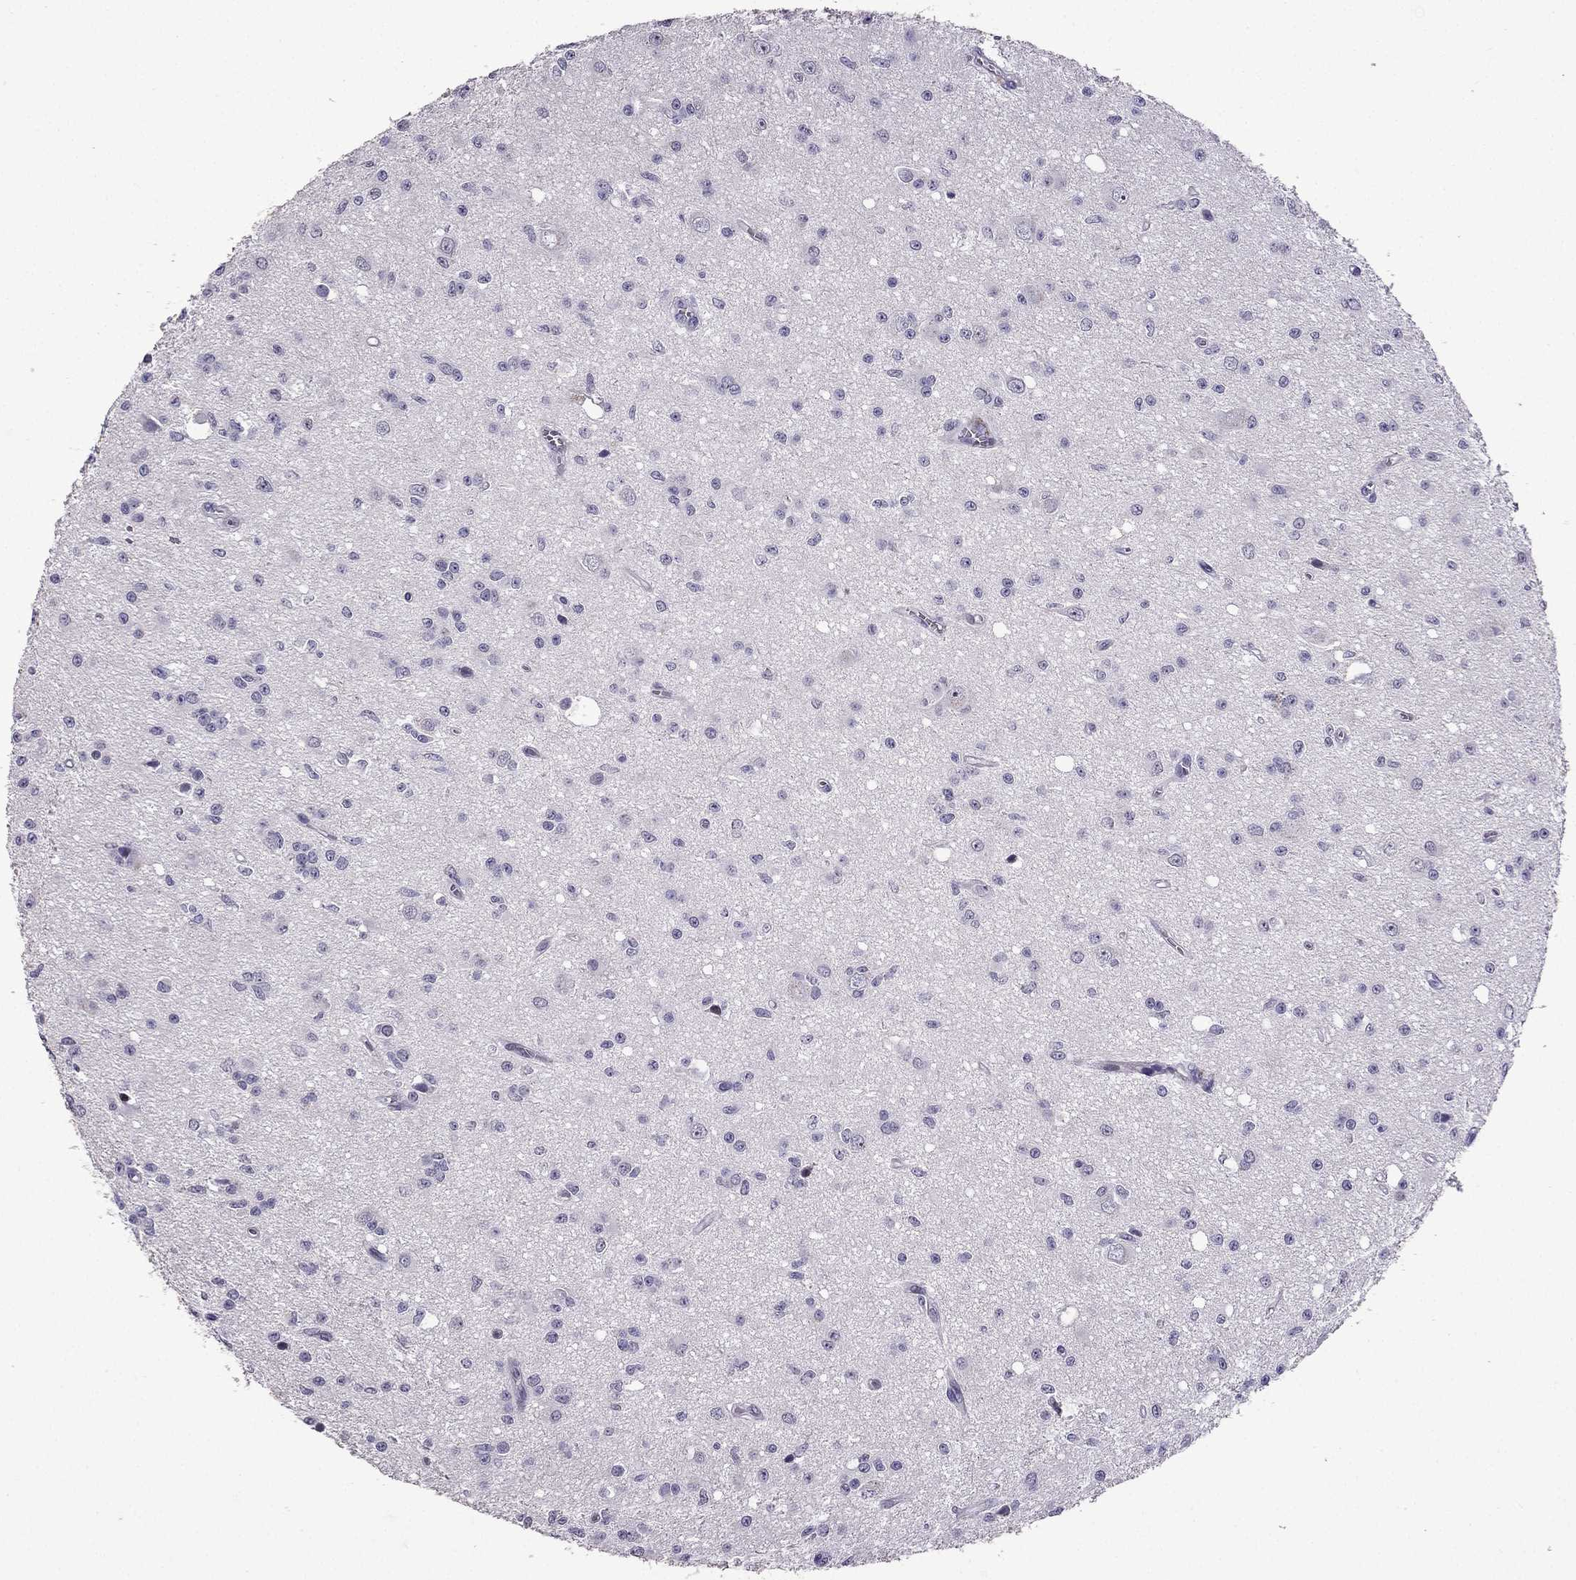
{"staining": {"intensity": "negative", "quantity": "none", "location": "none"}, "tissue": "glioma", "cell_type": "Tumor cells", "image_type": "cancer", "snomed": [{"axis": "morphology", "description": "Glioma, malignant, Low grade"}, {"axis": "topography", "description": "Brain"}], "caption": "Tumor cells show no significant protein positivity in malignant low-grade glioma. (IHC, brightfield microscopy, high magnification).", "gene": "TTN", "patient": {"sex": "female", "age": 45}}